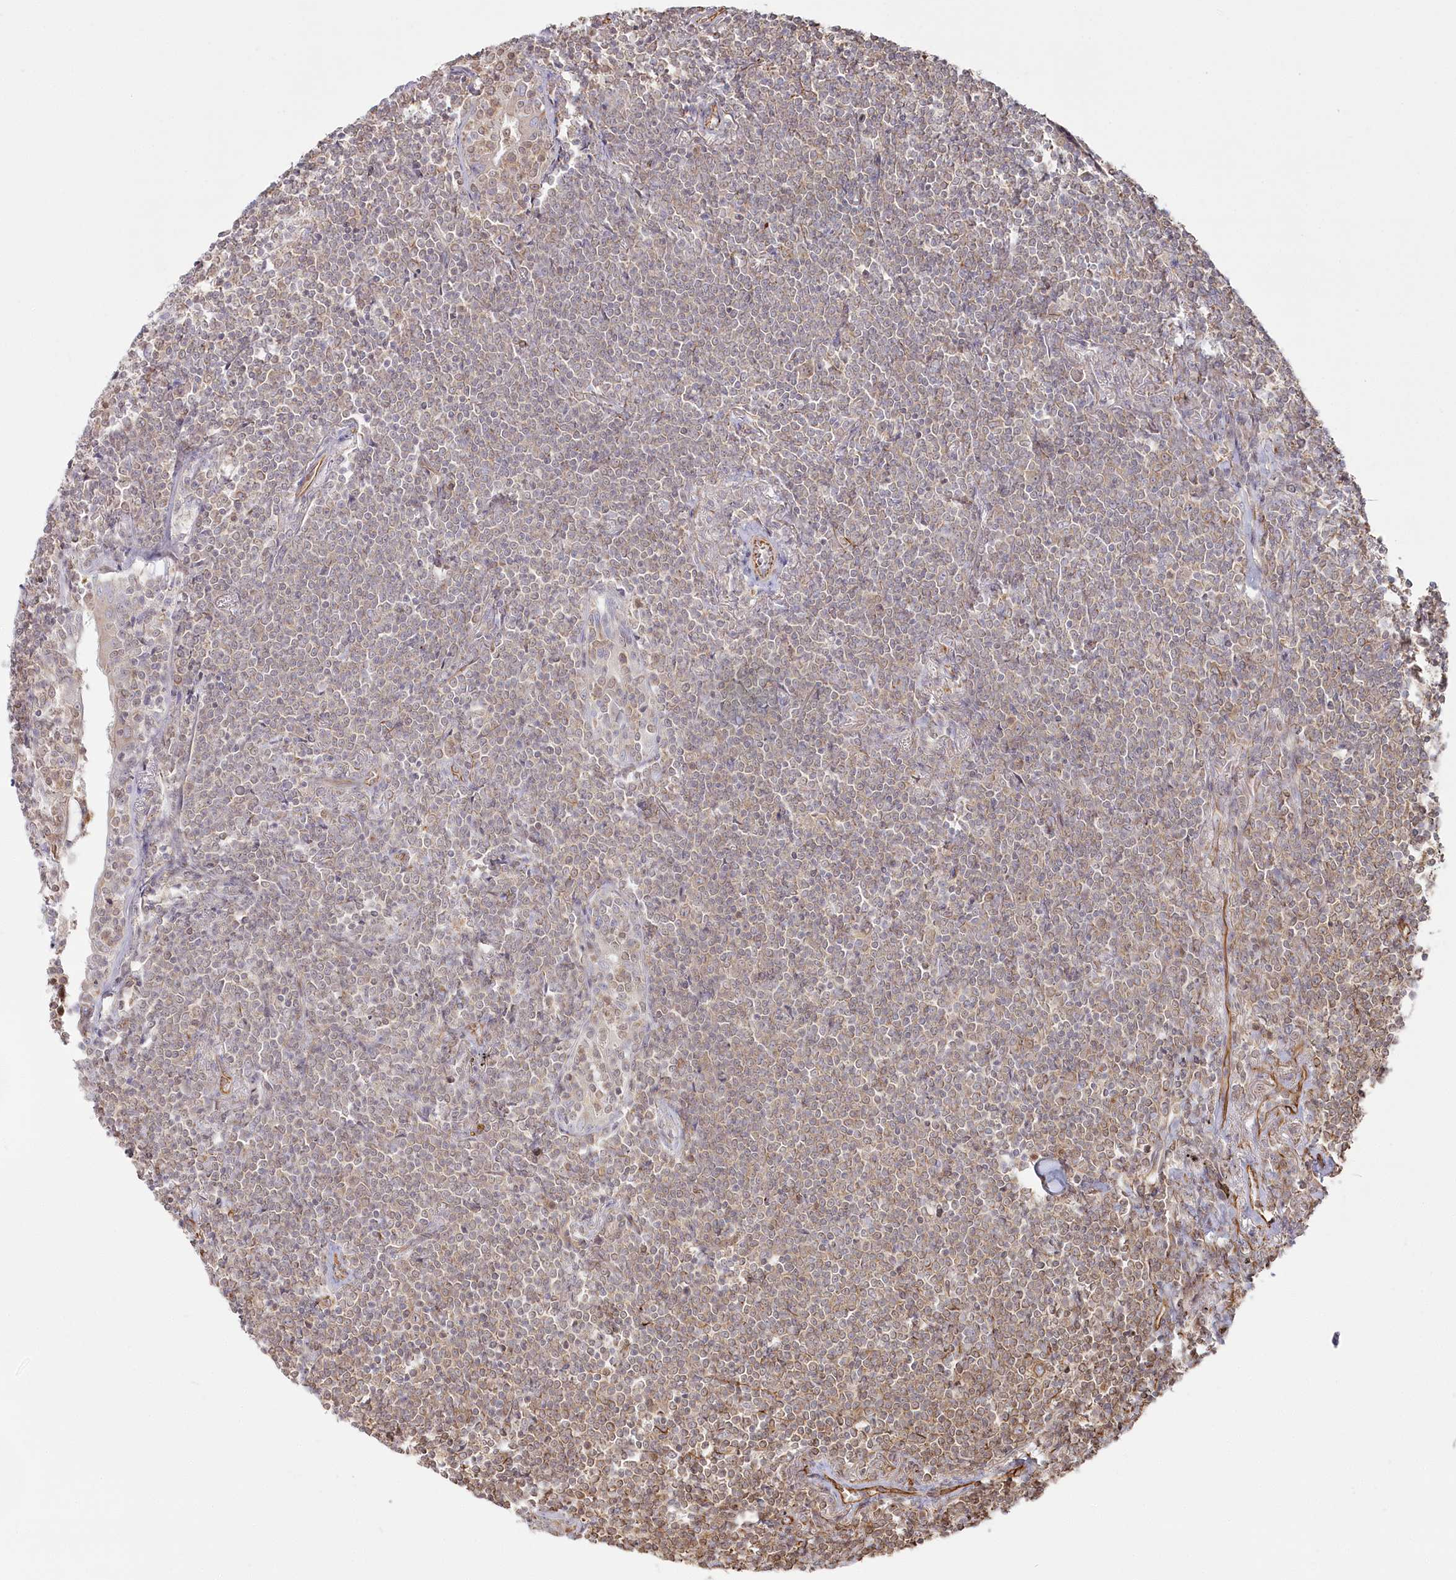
{"staining": {"intensity": "negative", "quantity": "none", "location": "none"}, "tissue": "lymphoma", "cell_type": "Tumor cells", "image_type": "cancer", "snomed": [{"axis": "morphology", "description": "Malignant lymphoma, non-Hodgkin's type, Low grade"}, {"axis": "topography", "description": "Lung"}], "caption": "IHC image of human low-grade malignant lymphoma, non-Hodgkin's type stained for a protein (brown), which exhibits no staining in tumor cells. (Stains: DAB (3,3'-diaminobenzidine) immunohistochemistry (IHC) with hematoxylin counter stain, Microscopy: brightfield microscopy at high magnification).", "gene": "TTC1", "patient": {"sex": "female", "age": 71}}